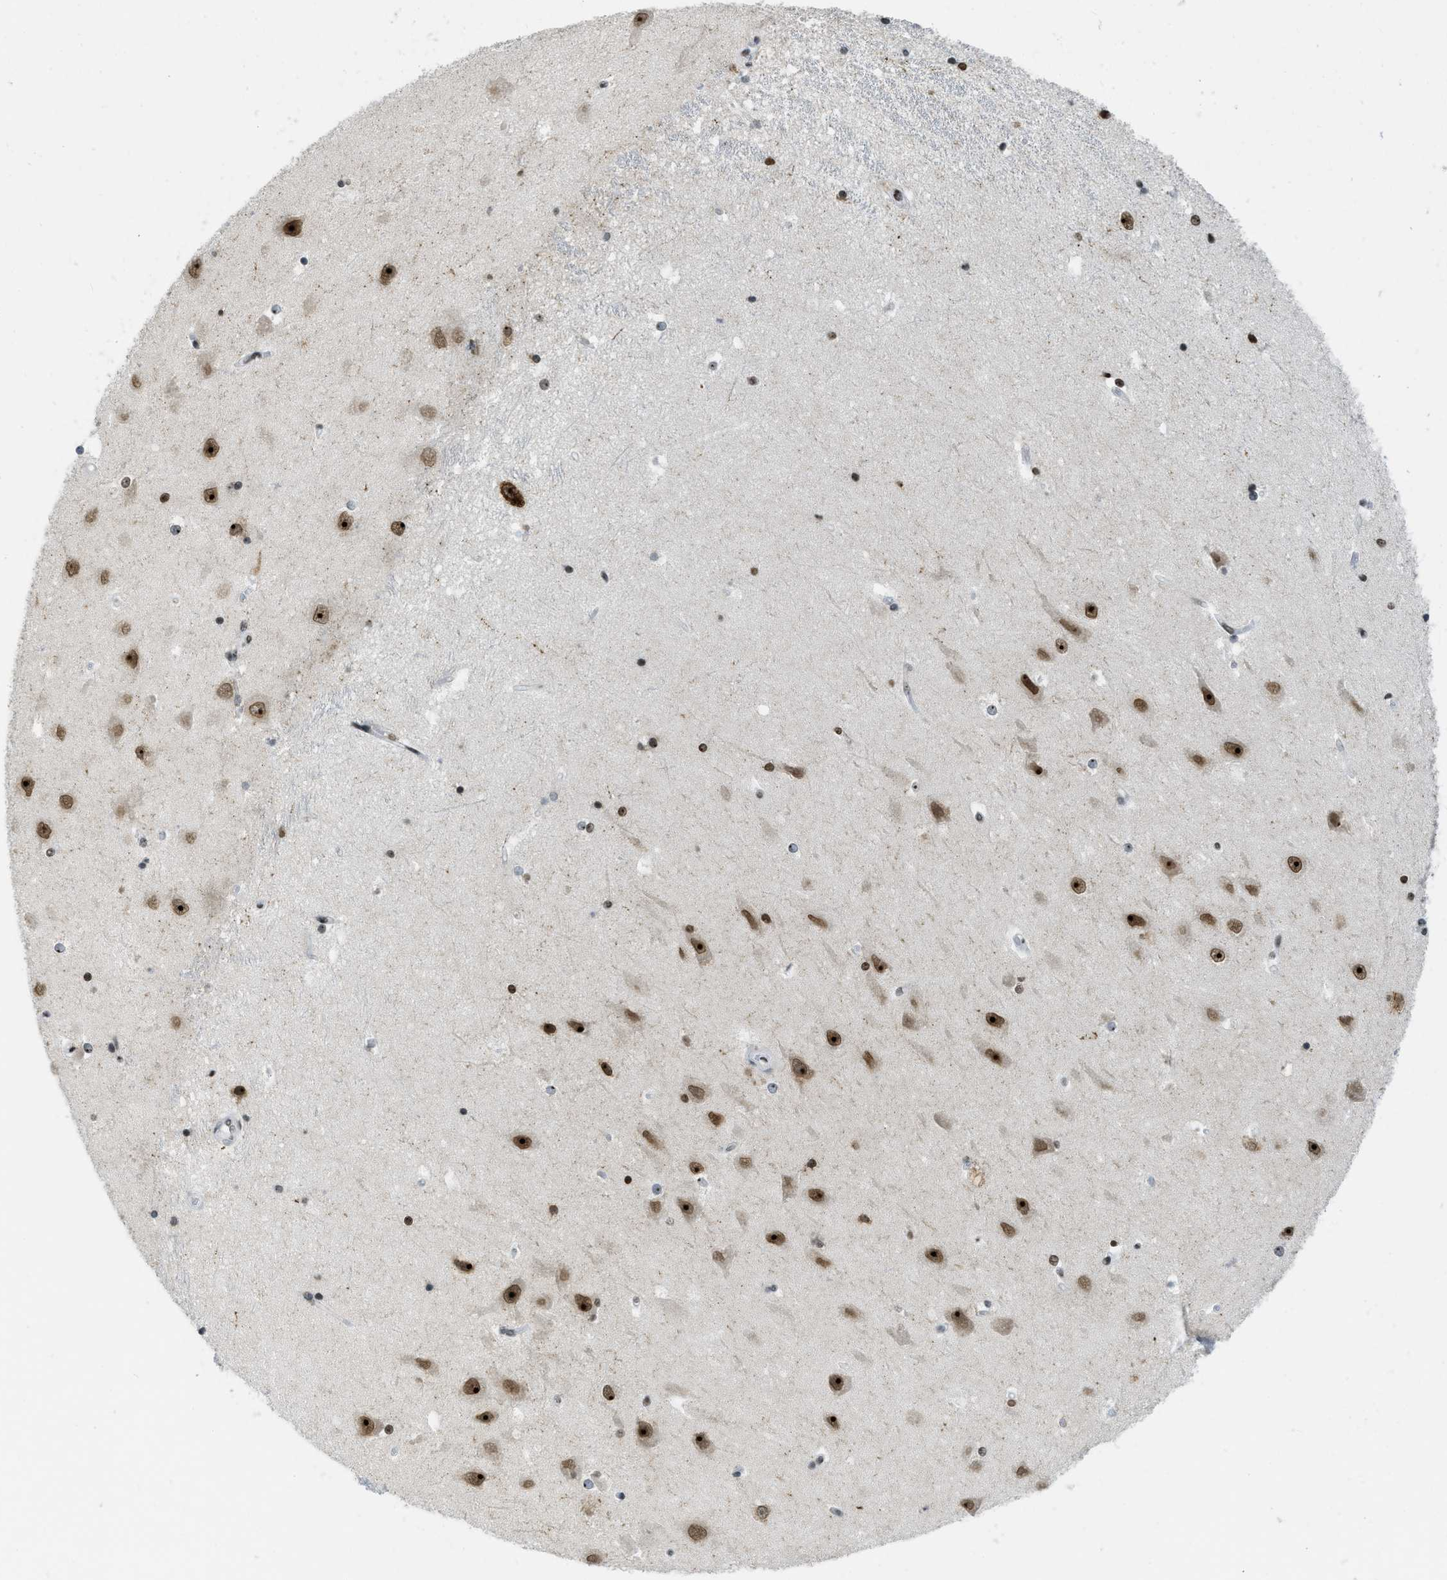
{"staining": {"intensity": "moderate", "quantity": "25%-75%", "location": "nuclear"}, "tissue": "hippocampus", "cell_type": "Glial cells", "image_type": "normal", "snomed": [{"axis": "morphology", "description": "Normal tissue, NOS"}, {"axis": "topography", "description": "Hippocampus"}], "caption": "This photomicrograph reveals normal hippocampus stained with immunohistochemistry (IHC) to label a protein in brown. The nuclear of glial cells show moderate positivity for the protein. Nuclei are counter-stained blue.", "gene": "URB1", "patient": {"sex": "male", "age": 45}}